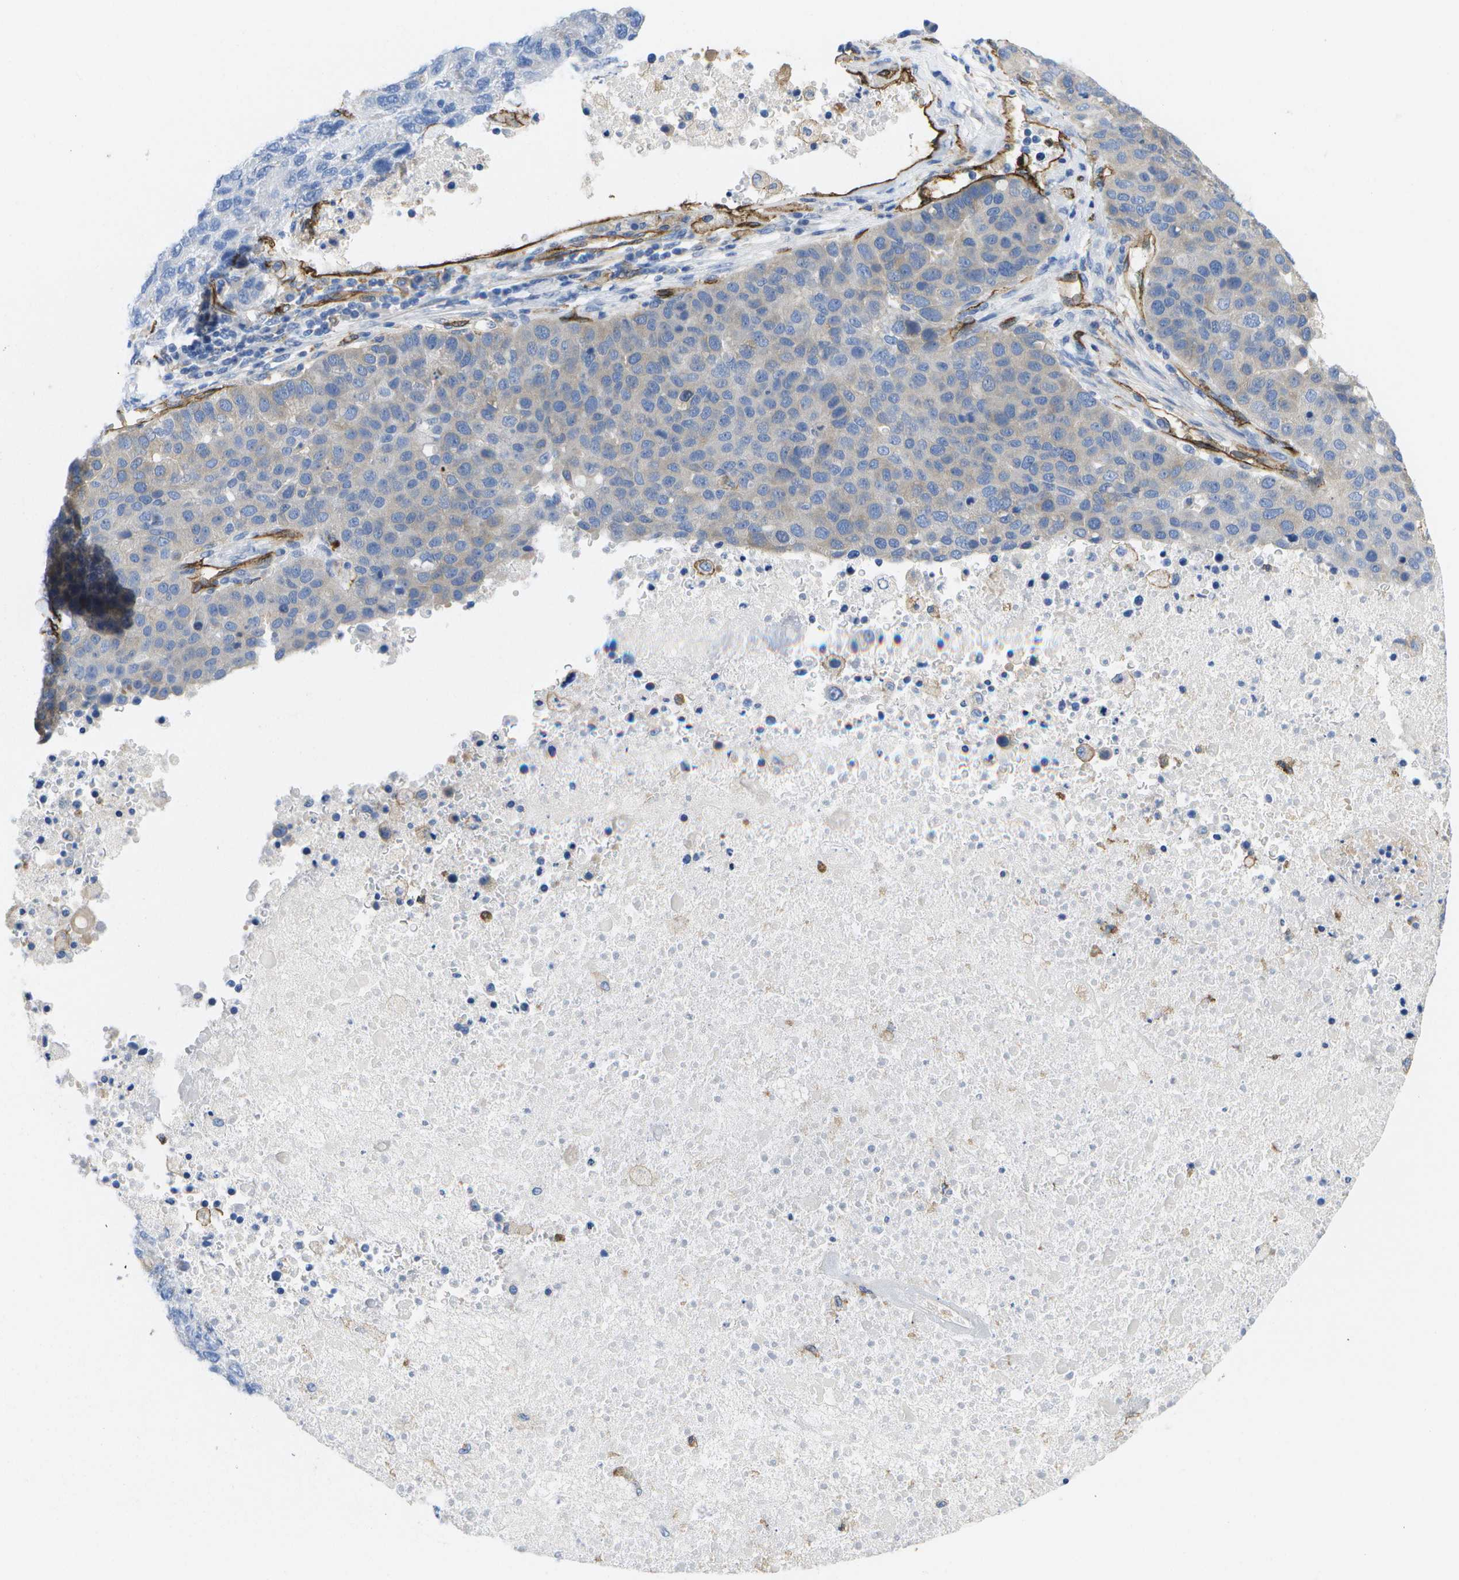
{"staining": {"intensity": "negative", "quantity": "none", "location": "none"}, "tissue": "pancreatic cancer", "cell_type": "Tumor cells", "image_type": "cancer", "snomed": [{"axis": "morphology", "description": "Adenocarcinoma, NOS"}, {"axis": "topography", "description": "Pancreas"}], "caption": "A high-resolution micrograph shows immunohistochemistry staining of pancreatic cancer (adenocarcinoma), which demonstrates no significant staining in tumor cells.", "gene": "DYSF", "patient": {"sex": "female", "age": 61}}